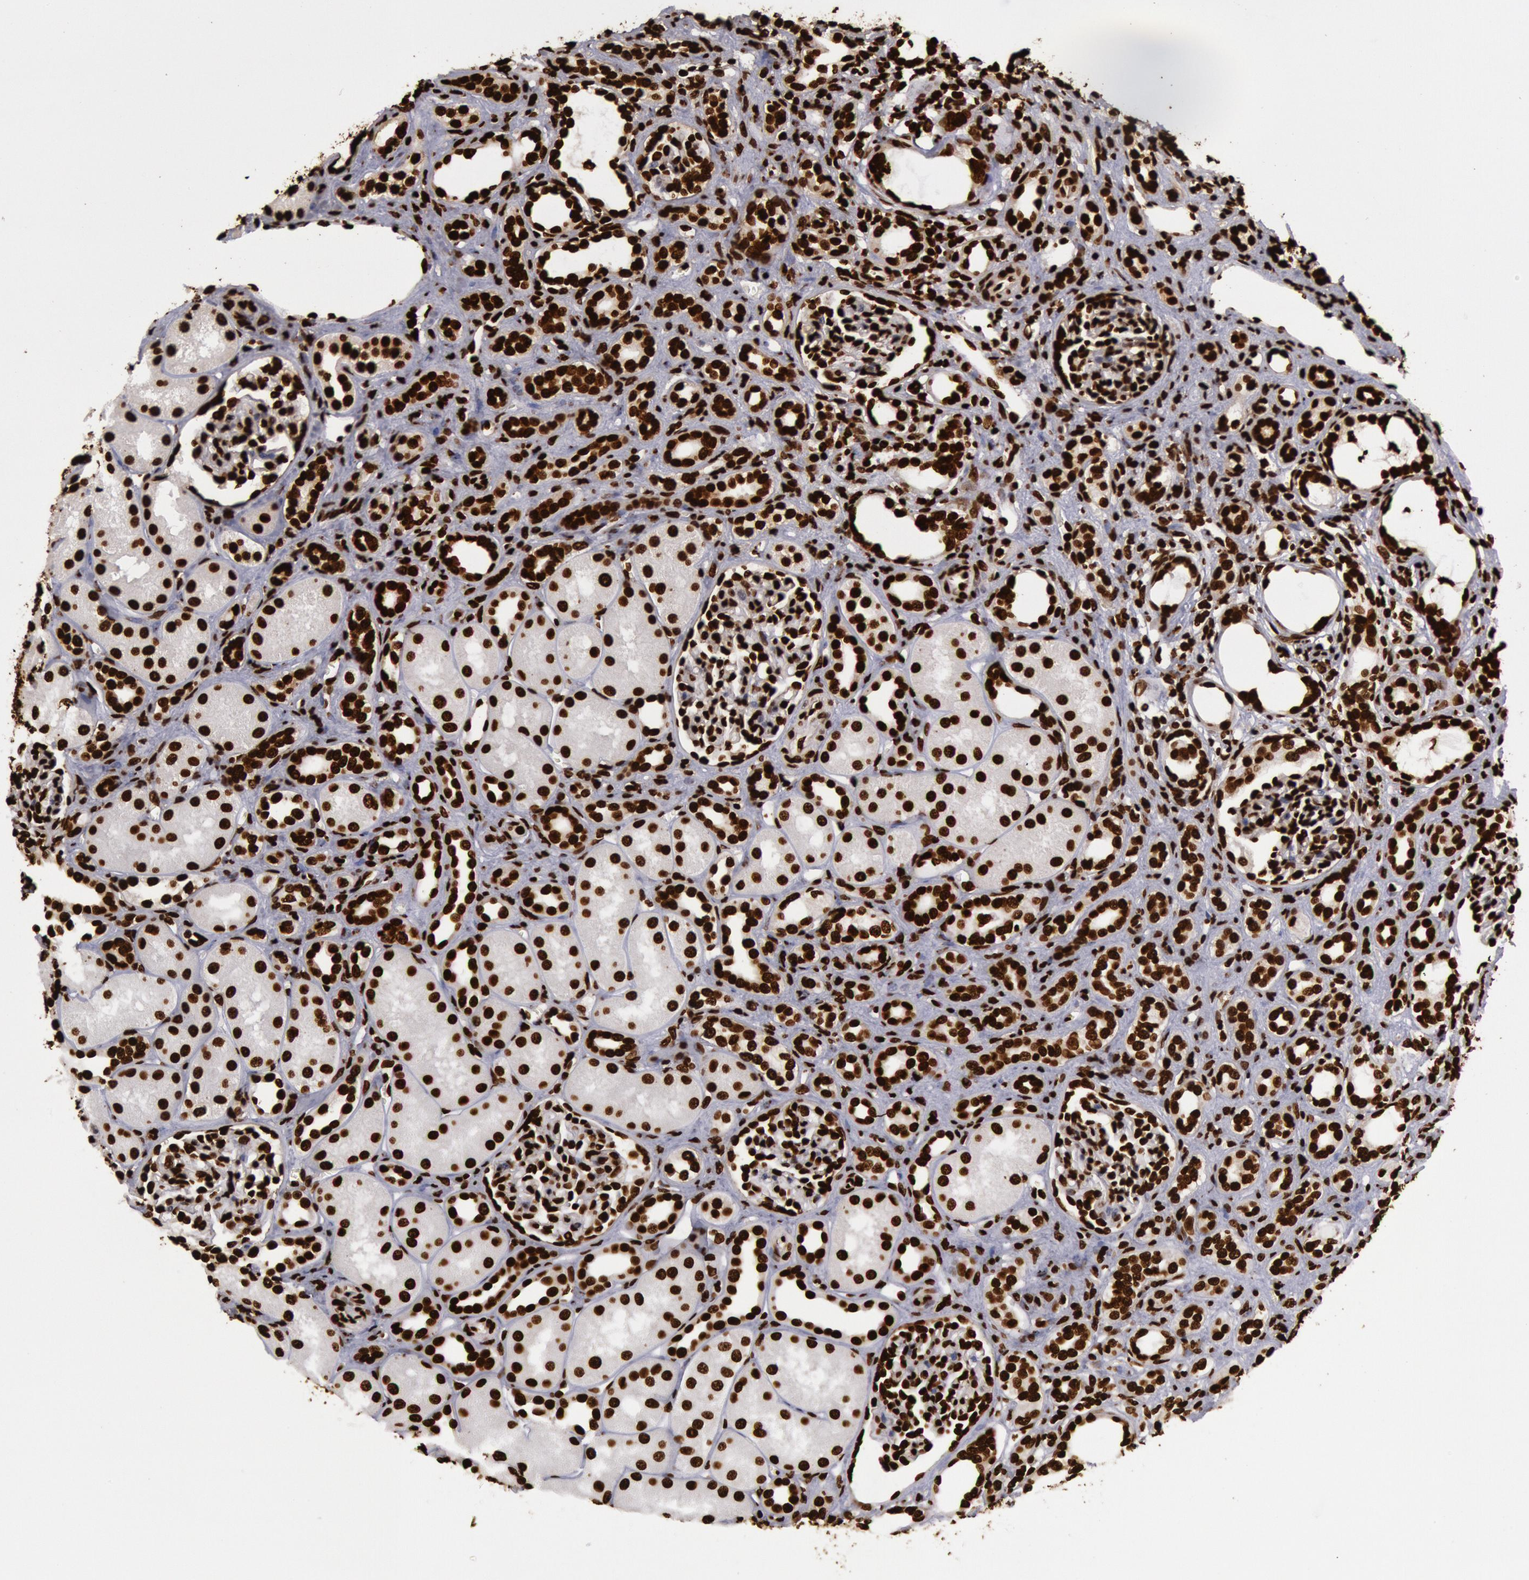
{"staining": {"intensity": "strong", "quantity": "25%-75%", "location": "nuclear"}, "tissue": "kidney", "cell_type": "Cells in glomeruli", "image_type": "normal", "snomed": [{"axis": "morphology", "description": "Normal tissue, NOS"}, {"axis": "topography", "description": "Kidney"}], "caption": "Brown immunohistochemical staining in normal human kidney shows strong nuclear positivity in approximately 25%-75% of cells in glomeruli.", "gene": "H3", "patient": {"sex": "male", "age": 7}}